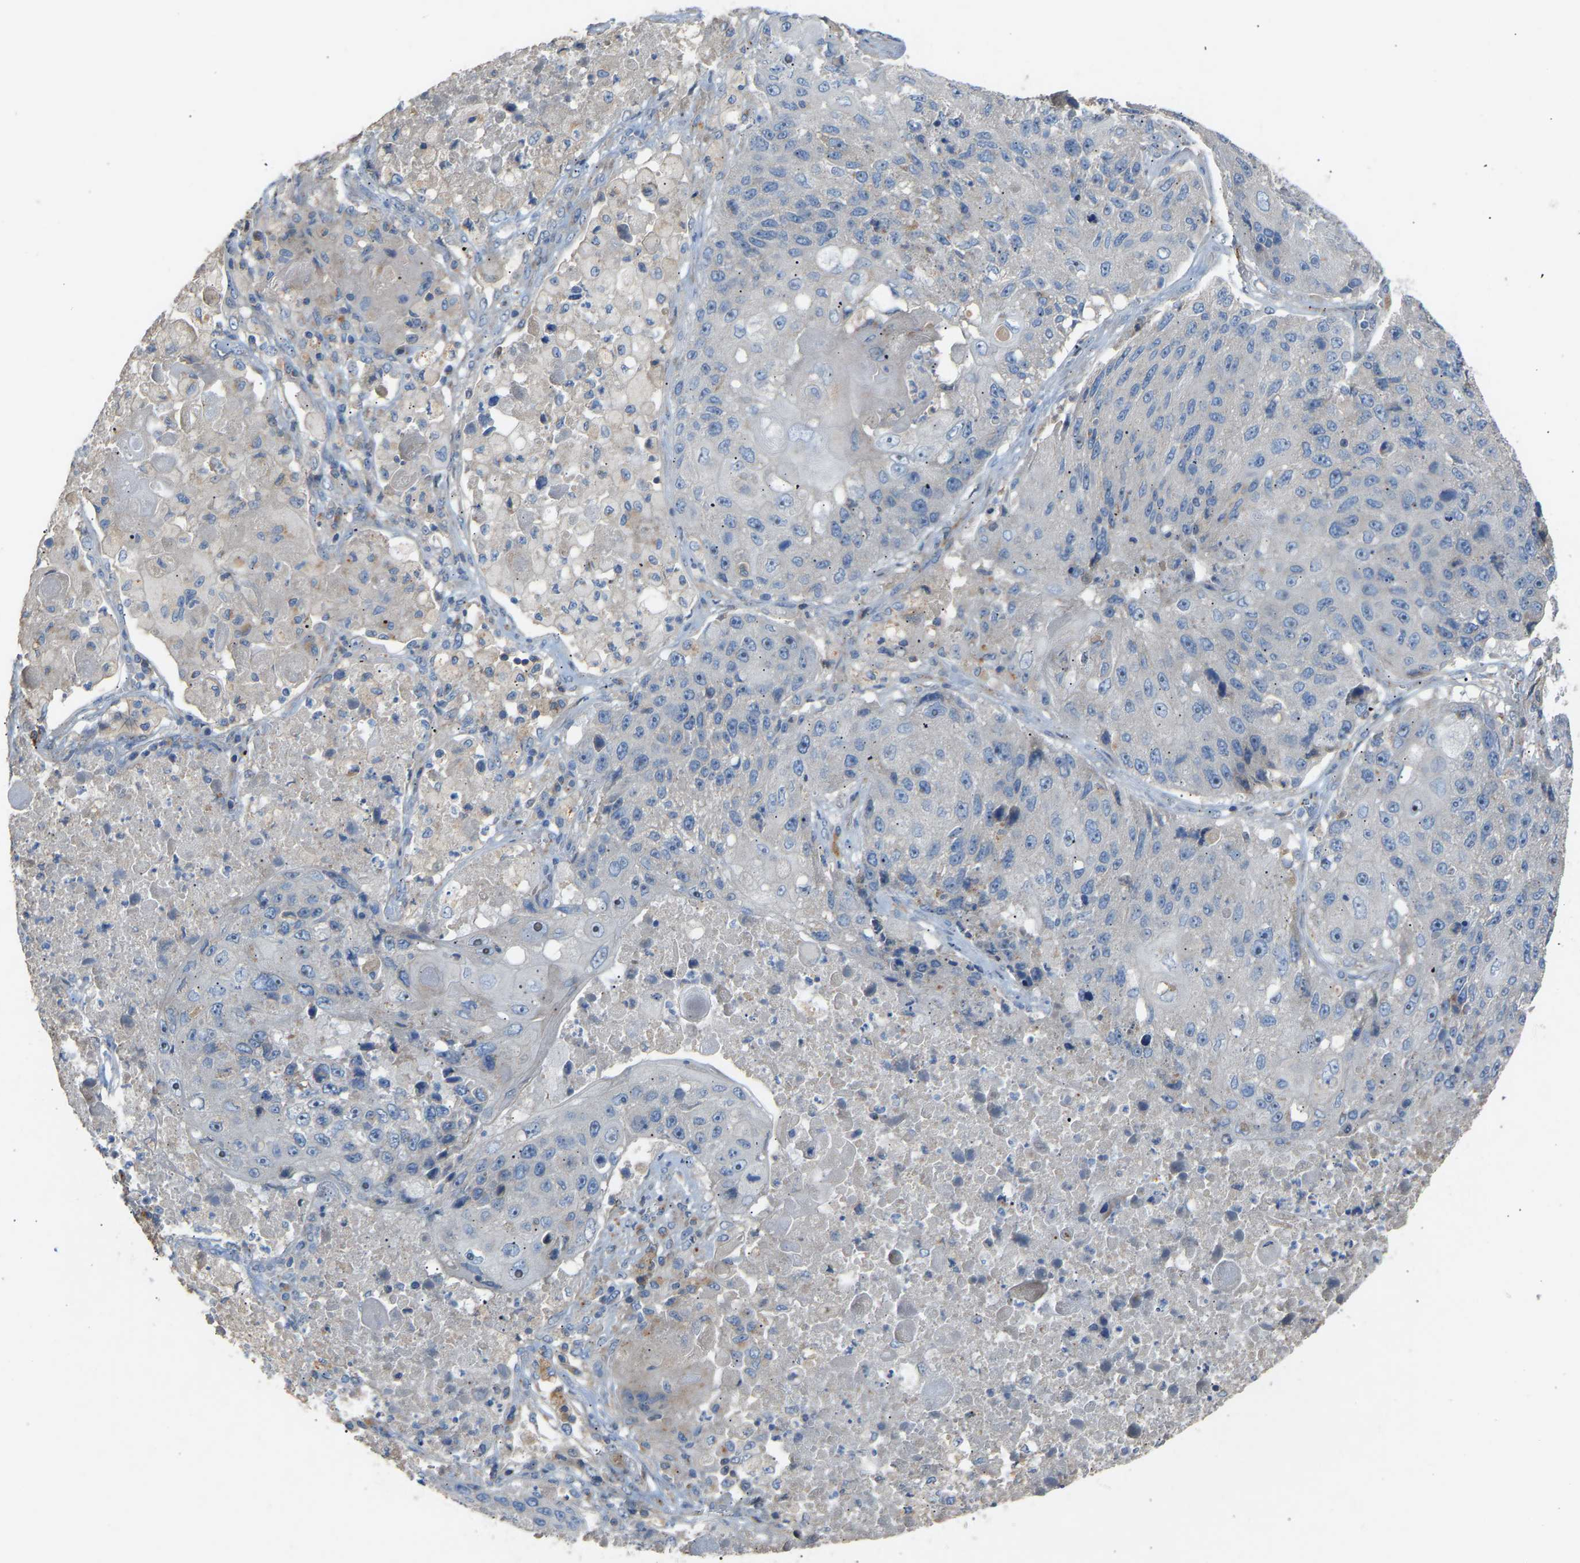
{"staining": {"intensity": "negative", "quantity": "none", "location": "none"}, "tissue": "lung cancer", "cell_type": "Tumor cells", "image_type": "cancer", "snomed": [{"axis": "morphology", "description": "Squamous cell carcinoma, NOS"}, {"axis": "topography", "description": "Lung"}], "caption": "Histopathology image shows no protein expression in tumor cells of lung cancer (squamous cell carcinoma) tissue.", "gene": "RGP1", "patient": {"sex": "male", "age": 61}}